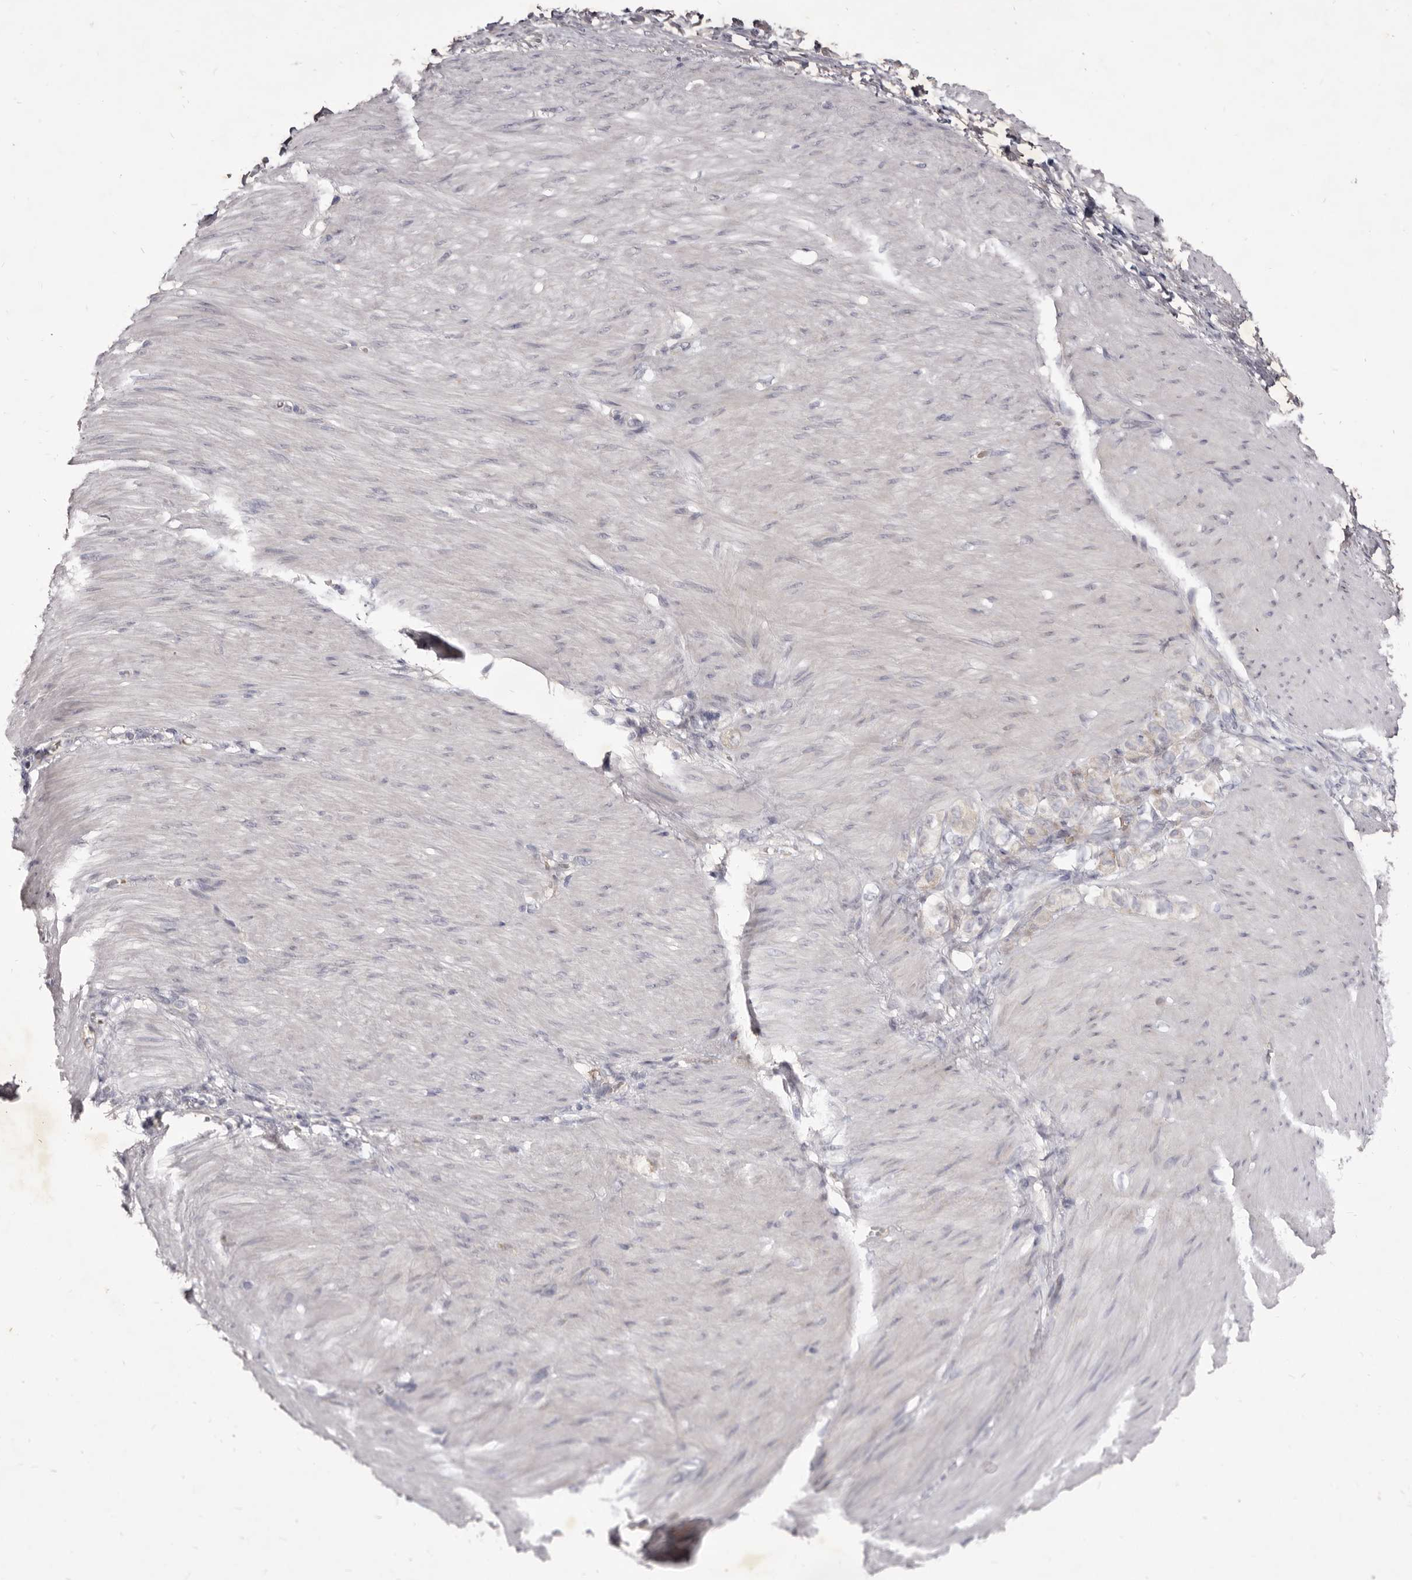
{"staining": {"intensity": "negative", "quantity": "none", "location": "none"}, "tissue": "stomach cancer", "cell_type": "Tumor cells", "image_type": "cancer", "snomed": [{"axis": "morphology", "description": "Normal tissue, NOS"}, {"axis": "morphology", "description": "Adenocarcinoma, NOS"}, {"axis": "topography", "description": "Stomach"}], "caption": "DAB immunohistochemical staining of human adenocarcinoma (stomach) reveals no significant positivity in tumor cells. (DAB immunohistochemistry (IHC) visualized using brightfield microscopy, high magnification).", "gene": "KIF2B", "patient": {"sex": "male", "age": 82}}